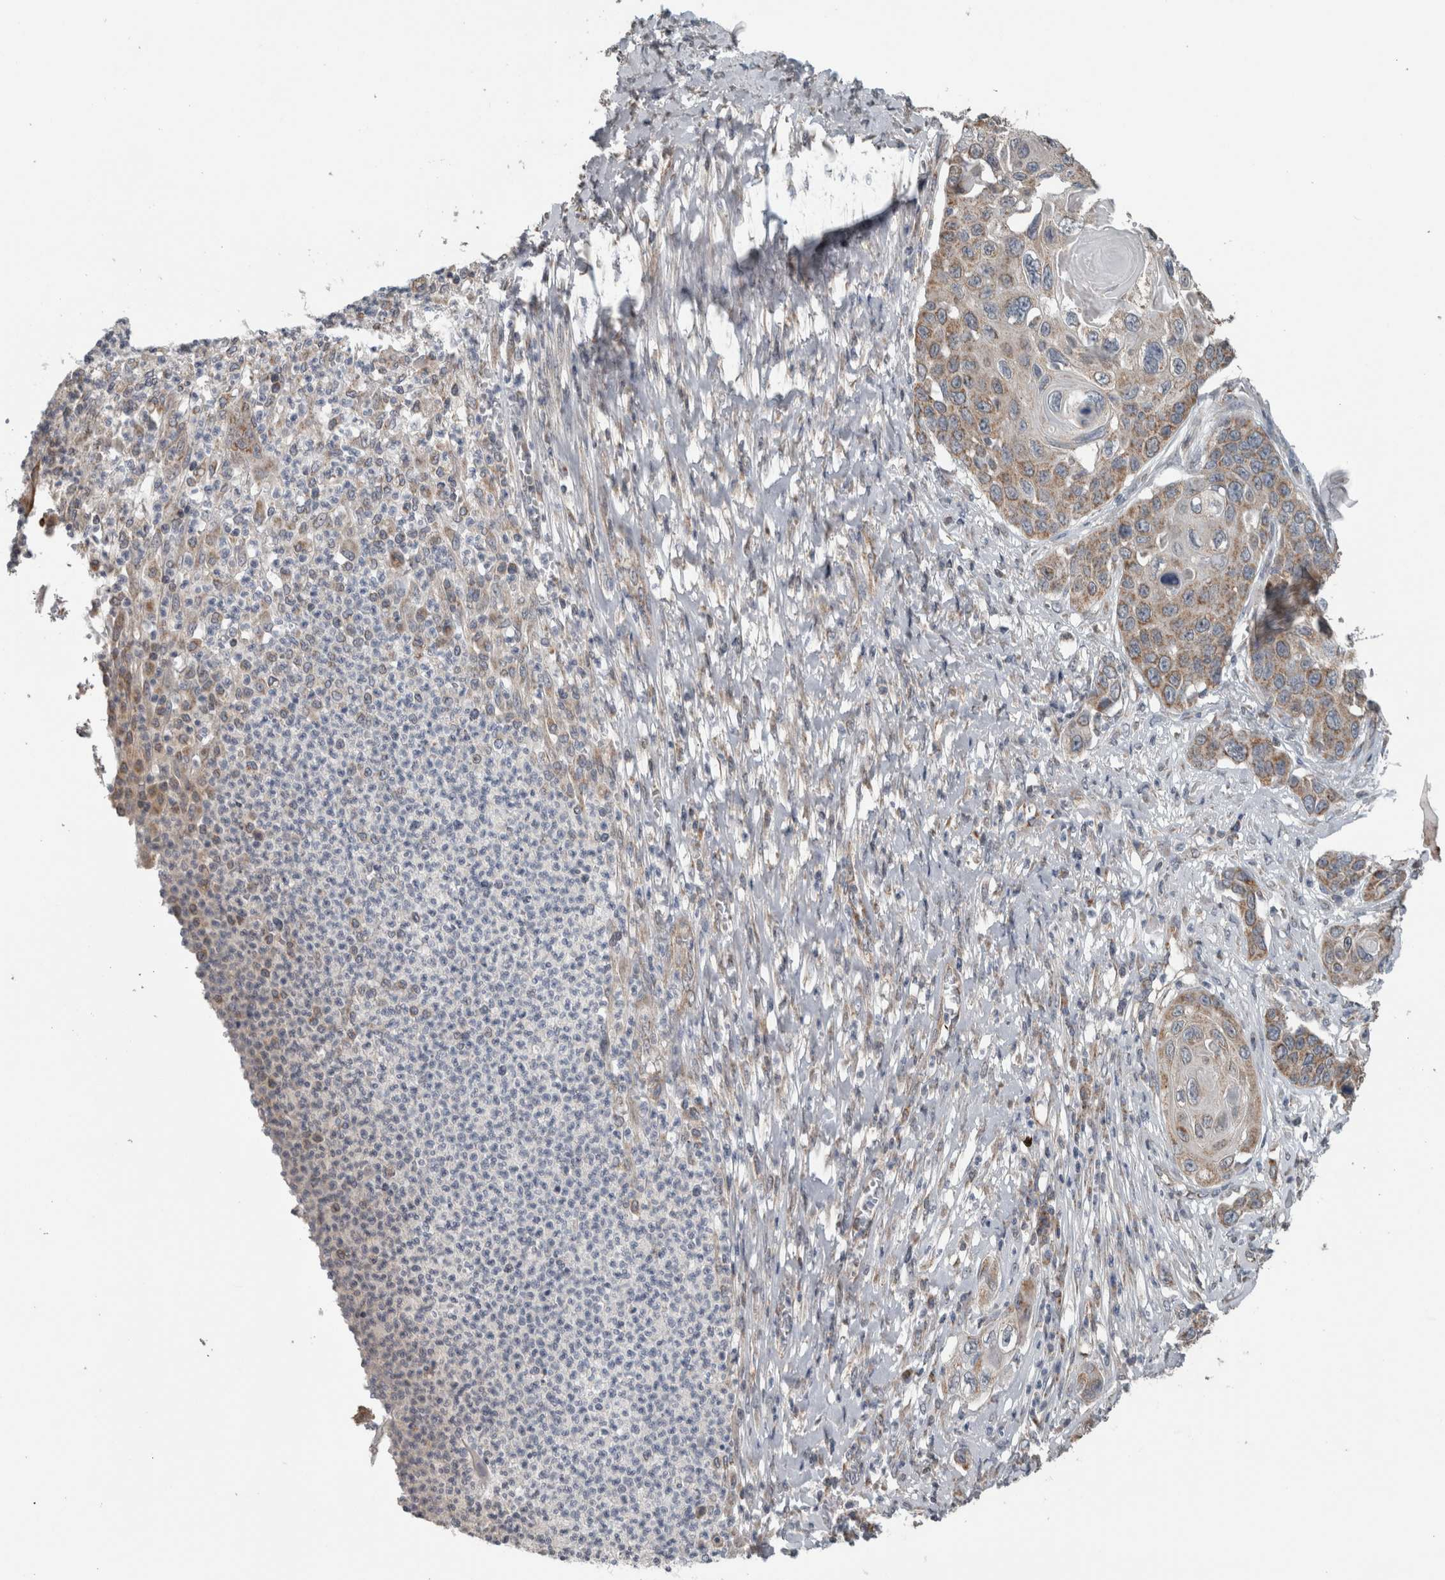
{"staining": {"intensity": "moderate", "quantity": ">75%", "location": "cytoplasmic/membranous"}, "tissue": "skin cancer", "cell_type": "Tumor cells", "image_type": "cancer", "snomed": [{"axis": "morphology", "description": "Squamous cell carcinoma, NOS"}, {"axis": "topography", "description": "Skin"}], "caption": "A high-resolution micrograph shows immunohistochemistry (IHC) staining of squamous cell carcinoma (skin), which demonstrates moderate cytoplasmic/membranous expression in approximately >75% of tumor cells.", "gene": "ARMC1", "patient": {"sex": "male", "age": 55}}